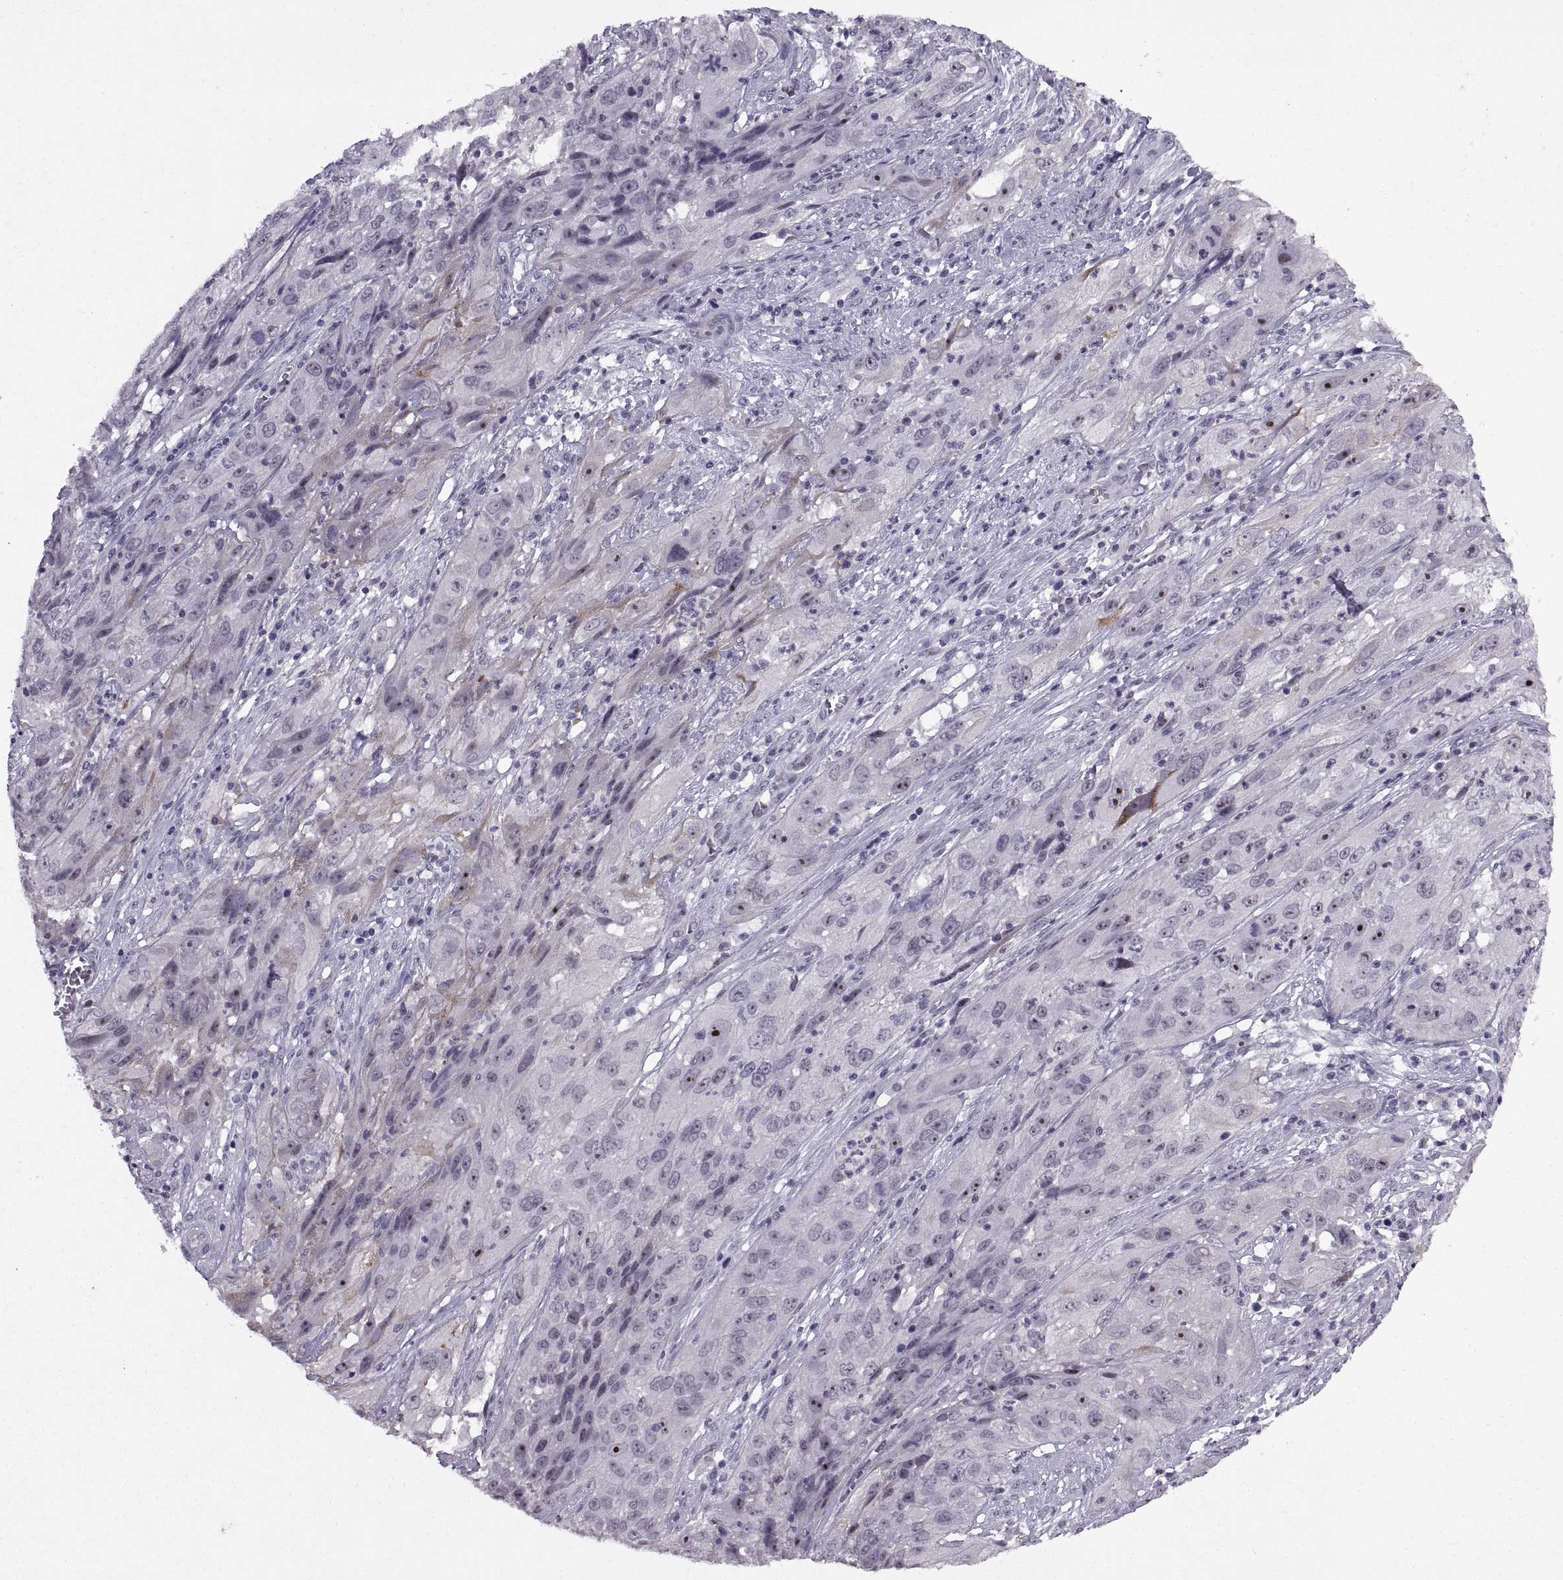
{"staining": {"intensity": "strong", "quantity": "<25%", "location": "nuclear"}, "tissue": "cervical cancer", "cell_type": "Tumor cells", "image_type": "cancer", "snomed": [{"axis": "morphology", "description": "Squamous cell carcinoma, NOS"}, {"axis": "topography", "description": "Cervix"}], "caption": "Squamous cell carcinoma (cervical) tissue displays strong nuclear expression in approximately <25% of tumor cells, visualized by immunohistochemistry.", "gene": "SINHCAF", "patient": {"sex": "female", "age": 32}}